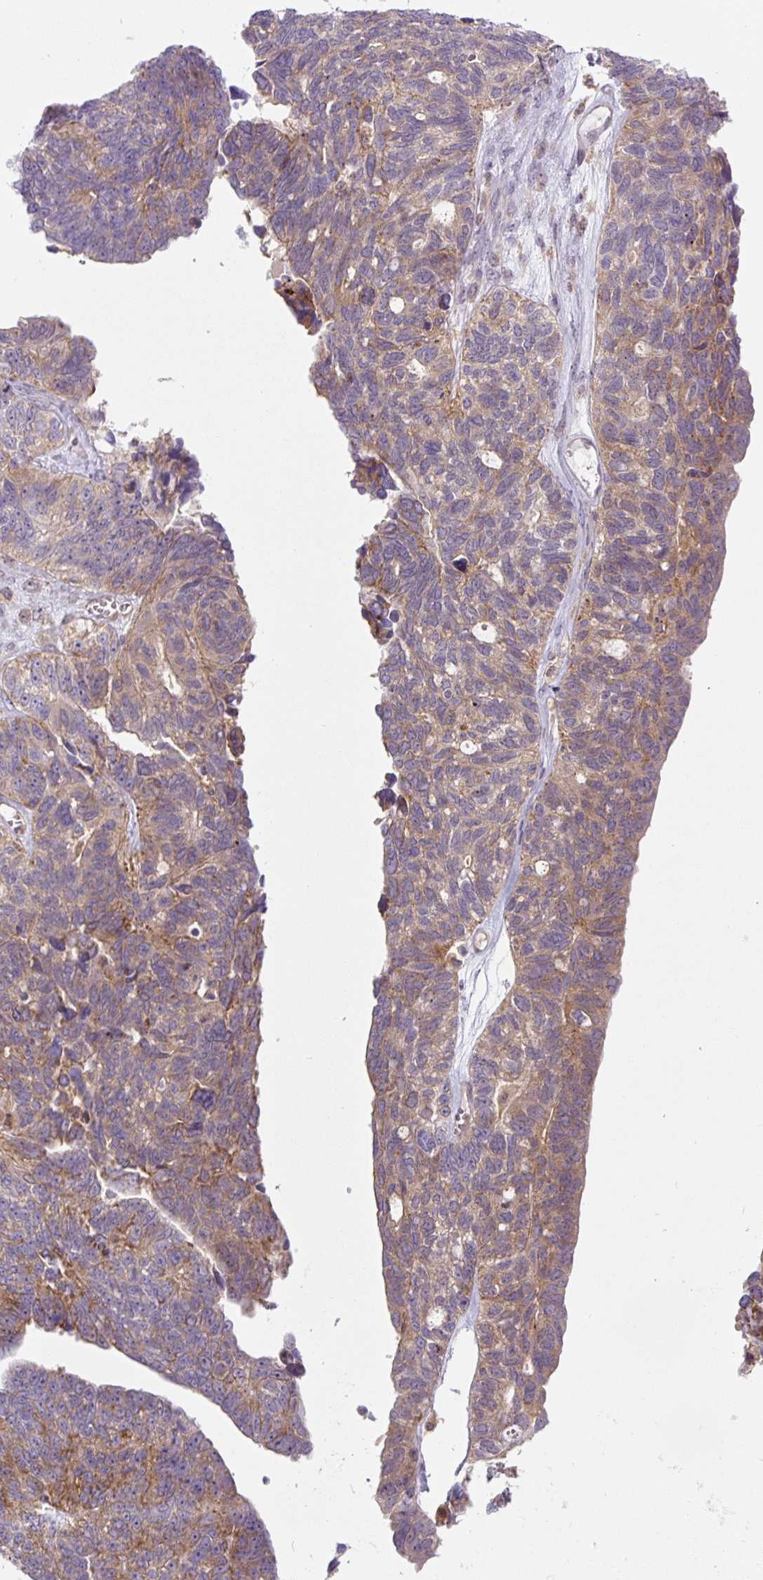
{"staining": {"intensity": "moderate", "quantity": "<25%", "location": "cytoplasmic/membranous"}, "tissue": "ovarian cancer", "cell_type": "Tumor cells", "image_type": "cancer", "snomed": [{"axis": "morphology", "description": "Cystadenocarcinoma, serous, NOS"}, {"axis": "topography", "description": "Ovary"}], "caption": "Serous cystadenocarcinoma (ovarian) stained with a protein marker demonstrates moderate staining in tumor cells.", "gene": "ZSWIM7", "patient": {"sex": "female", "age": 79}}